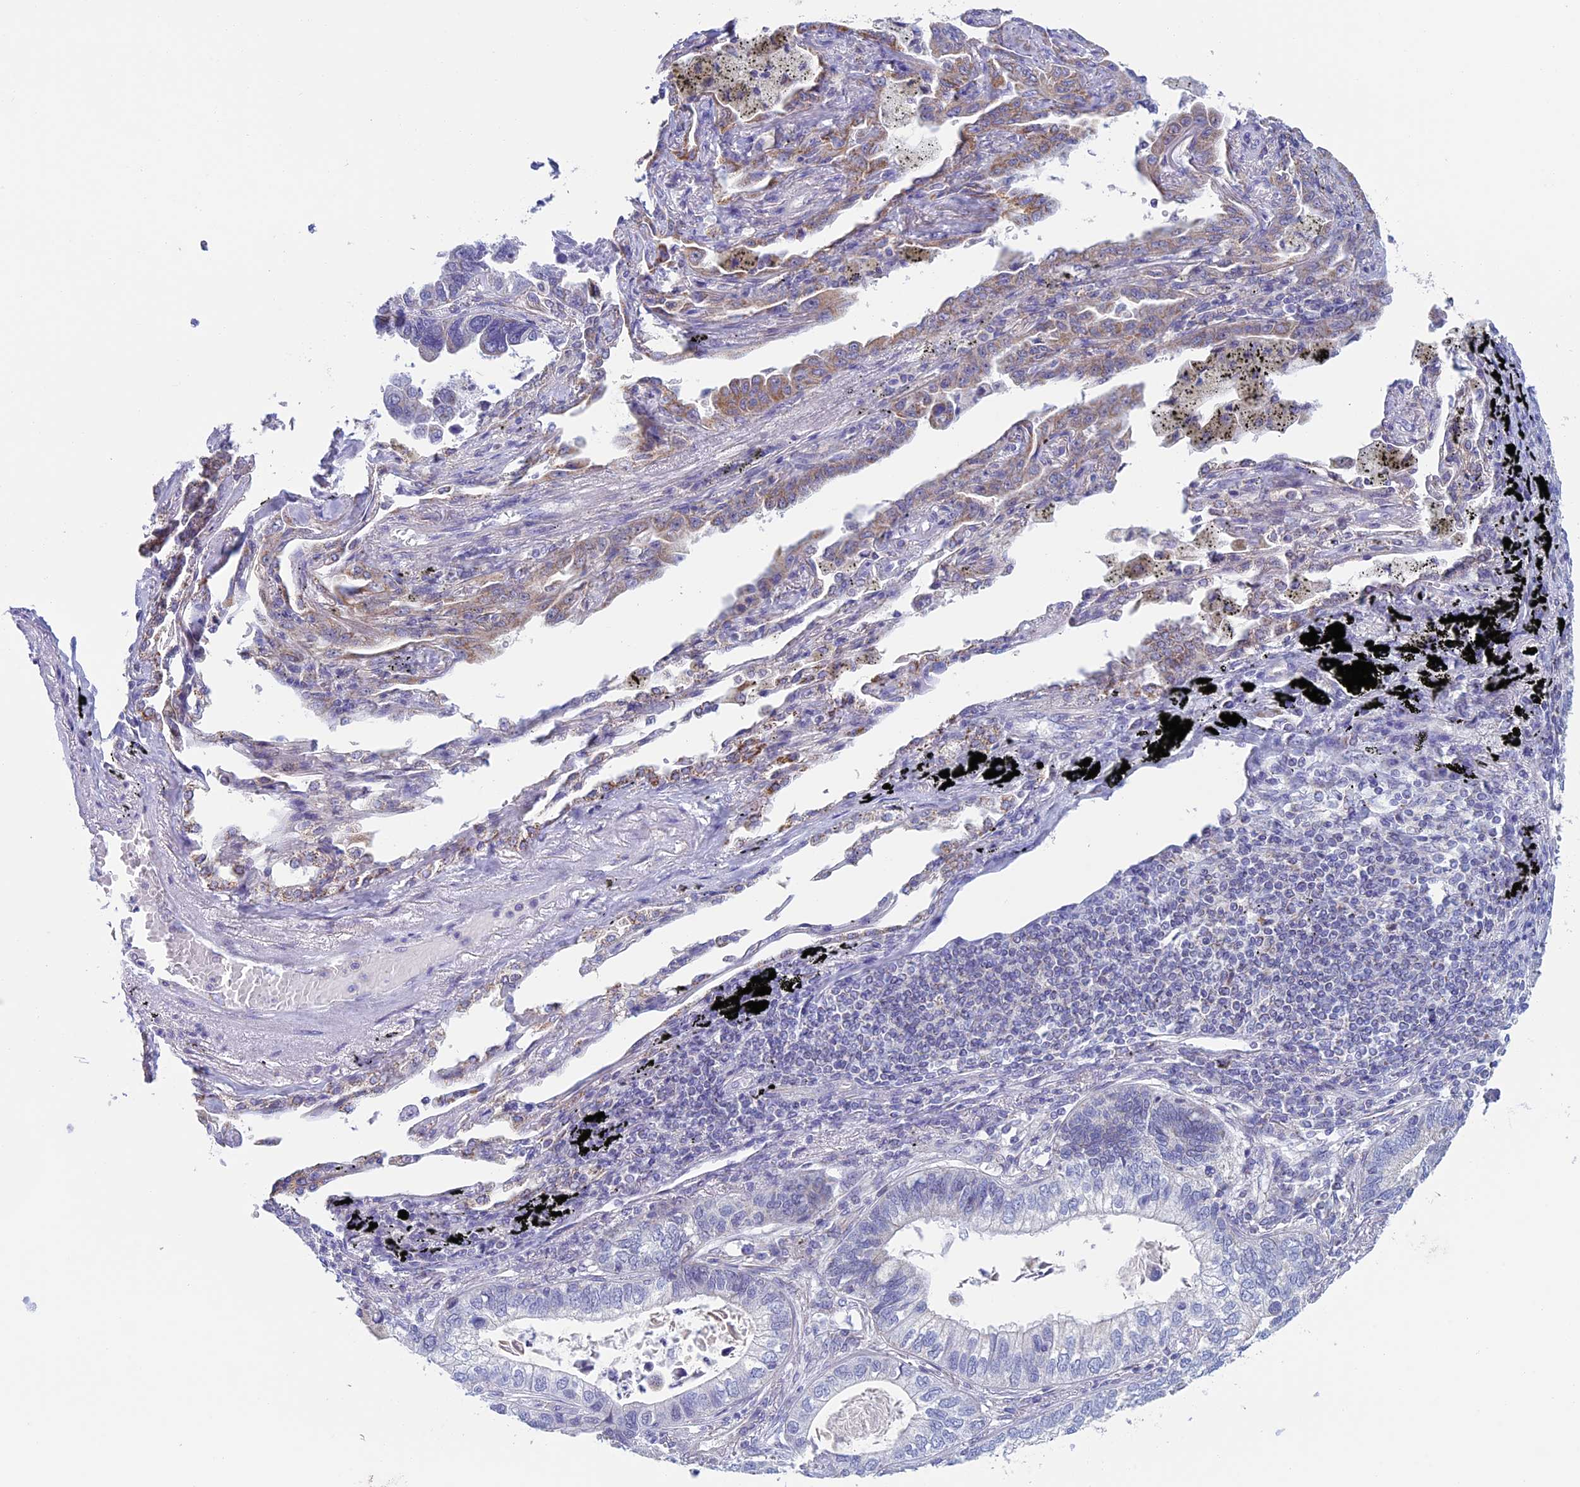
{"staining": {"intensity": "weak", "quantity": "<25%", "location": "cytoplasmic/membranous"}, "tissue": "lung cancer", "cell_type": "Tumor cells", "image_type": "cancer", "snomed": [{"axis": "morphology", "description": "Adenocarcinoma, NOS"}, {"axis": "topography", "description": "Lung"}], "caption": "This is a micrograph of immunohistochemistry (IHC) staining of adenocarcinoma (lung), which shows no staining in tumor cells.", "gene": "MFSD12", "patient": {"sex": "male", "age": 67}}